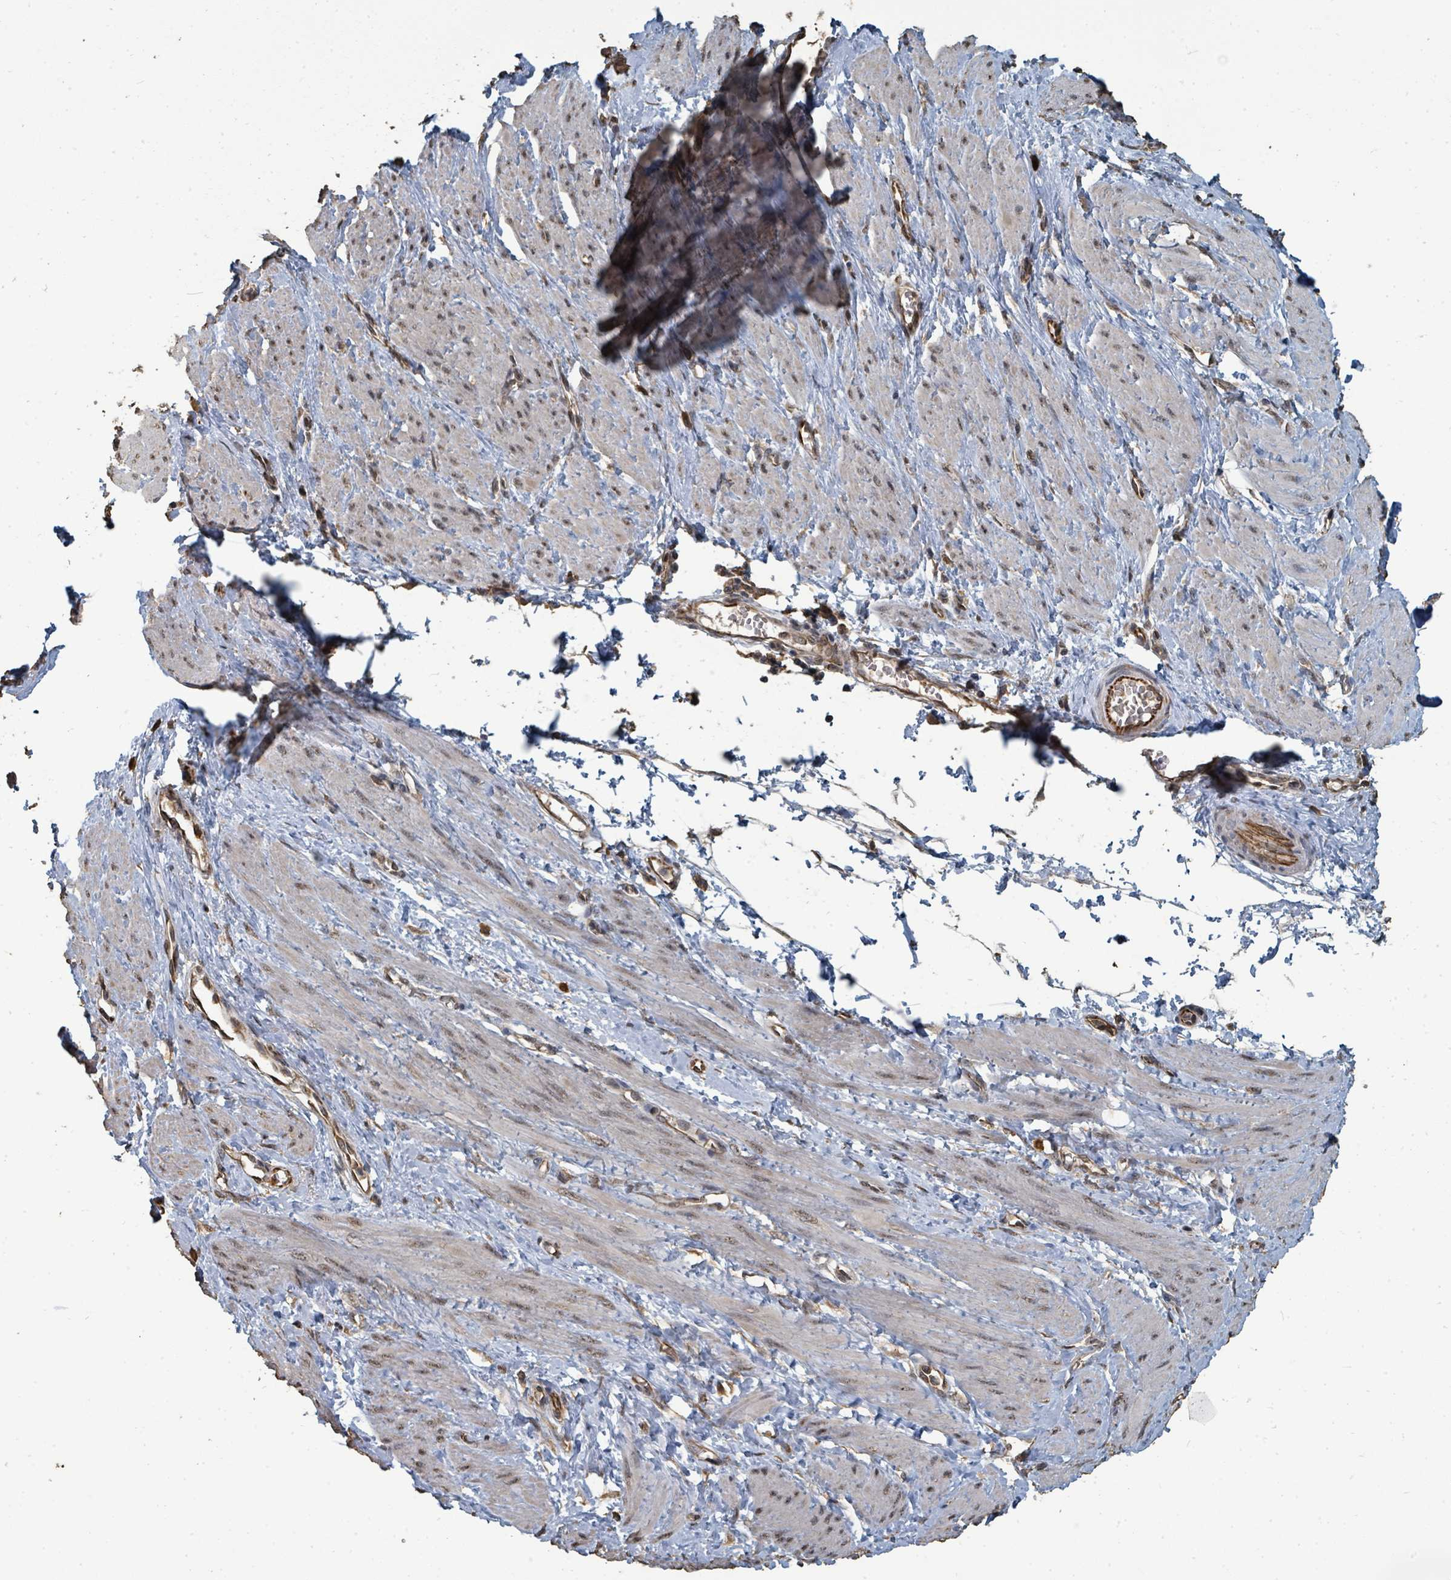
{"staining": {"intensity": "negative", "quantity": "none", "location": "none"}, "tissue": "smooth muscle", "cell_type": "Smooth muscle cells", "image_type": "normal", "snomed": [{"axis": "morphology", "description": "Normal tissue, NOS"}, {"axis": "topography", "description": "Smooth muscle"}, {"axis": "topography", "description": "Uterus"}], "caption": "Smooth muscle cells are negative for brown protein staining in normal smooth muscle. (Brightfield microscopy of DAB (3,3'-diaminobenzidine) IHC at high magnification).", "gene": "C6orf52", "patient": {"sex": "female", "age": 39}}